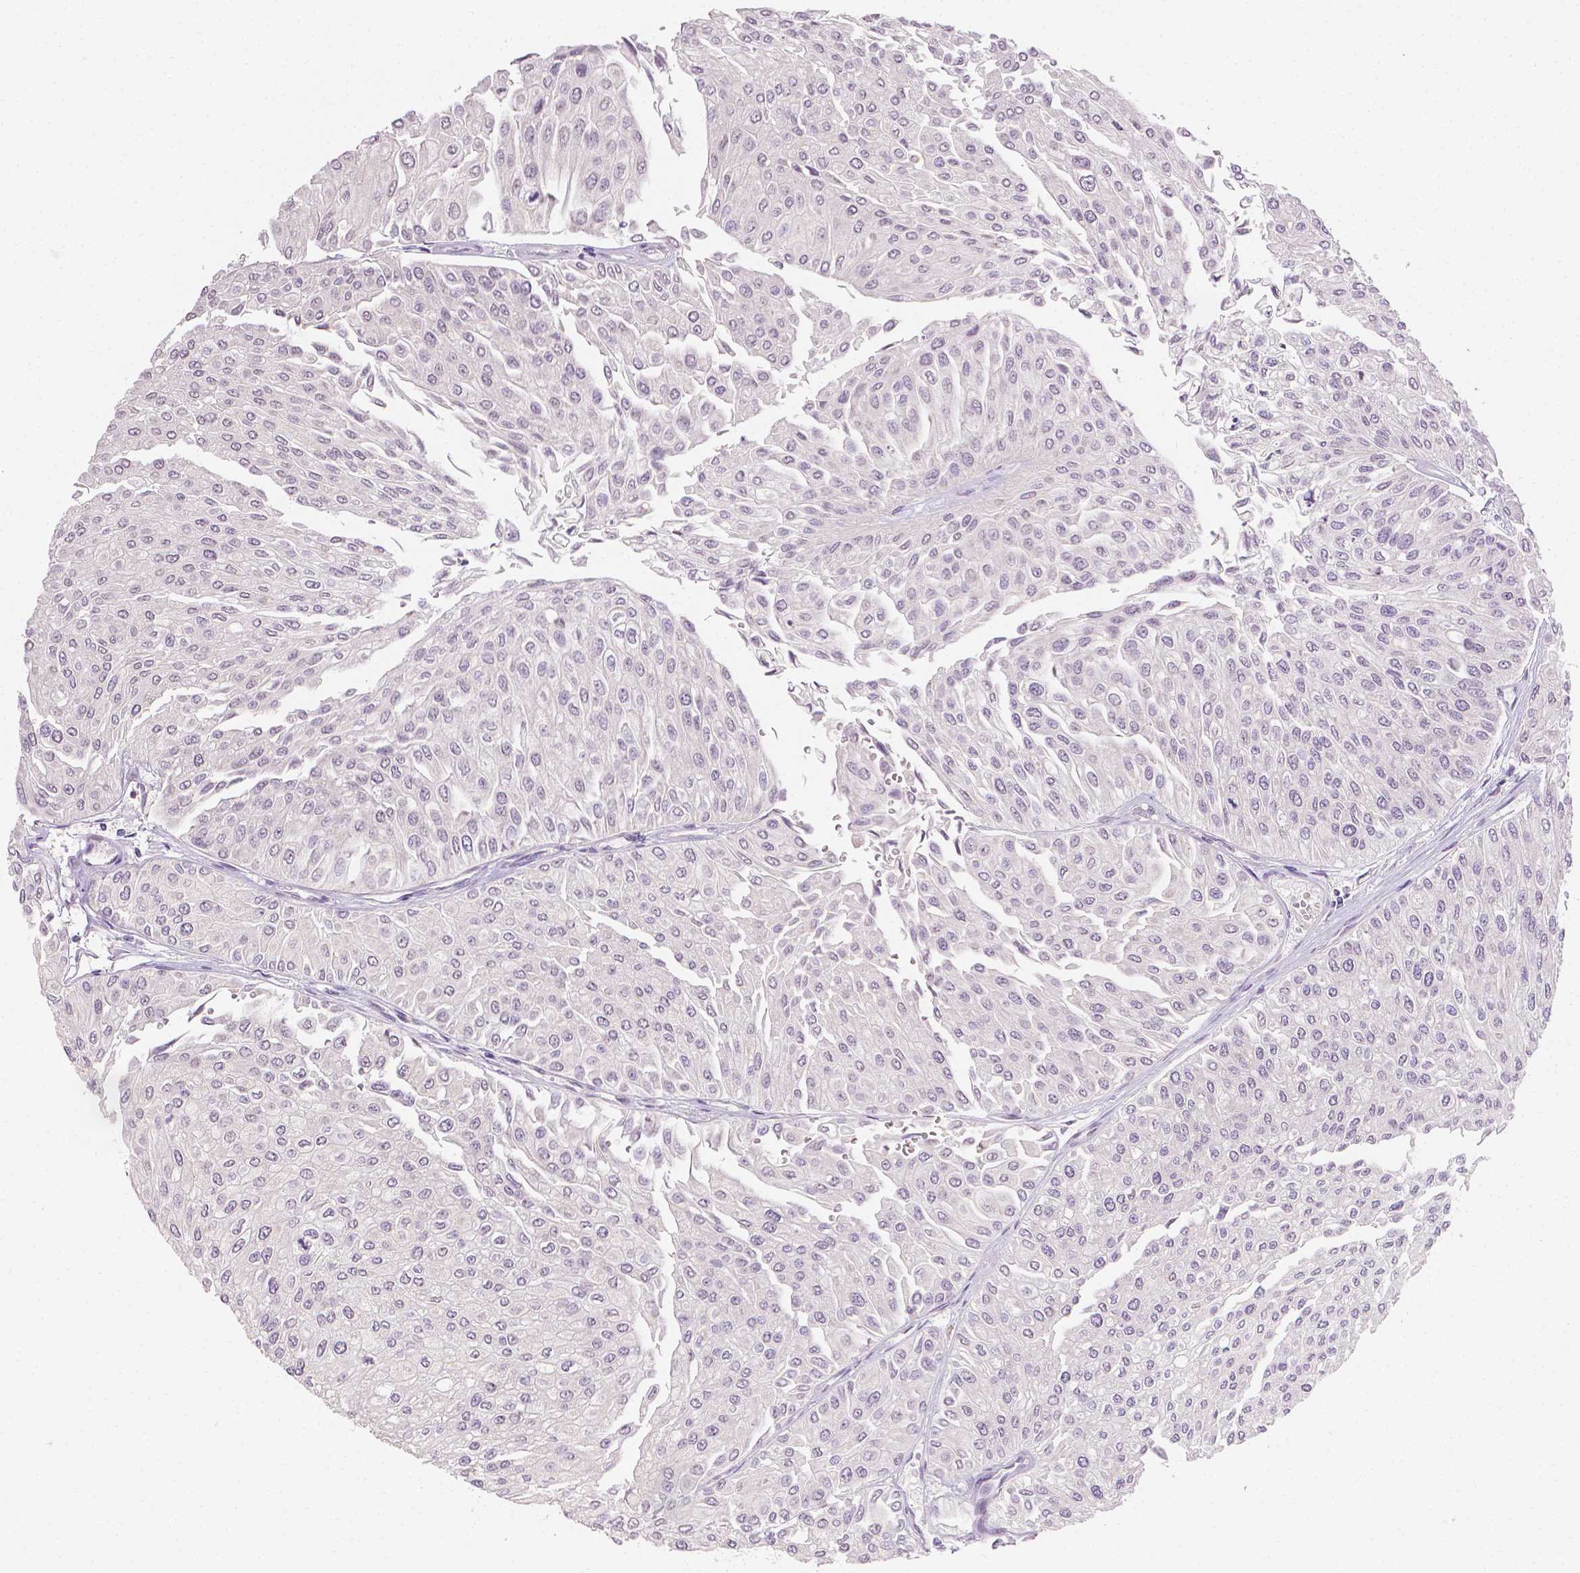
{"staining": {"intensity": "negative", "quantity": "none", "location": "none"}, "tissue": "urothelial cancer", "cell_type": "Tumor cells", "image_type": "cancer", "snomed": [{"axis": "morphology", "description": "Urothelial carcinoma, NOS"}, {"axis": "topography", "description": "Urinary bladder"}], "caption": "The histopathology image demonstrates no staining of tumor cells in transitional cell carcinoma.", "gene": "TGM1", "patient": {"sex": "male", "age": 67}}